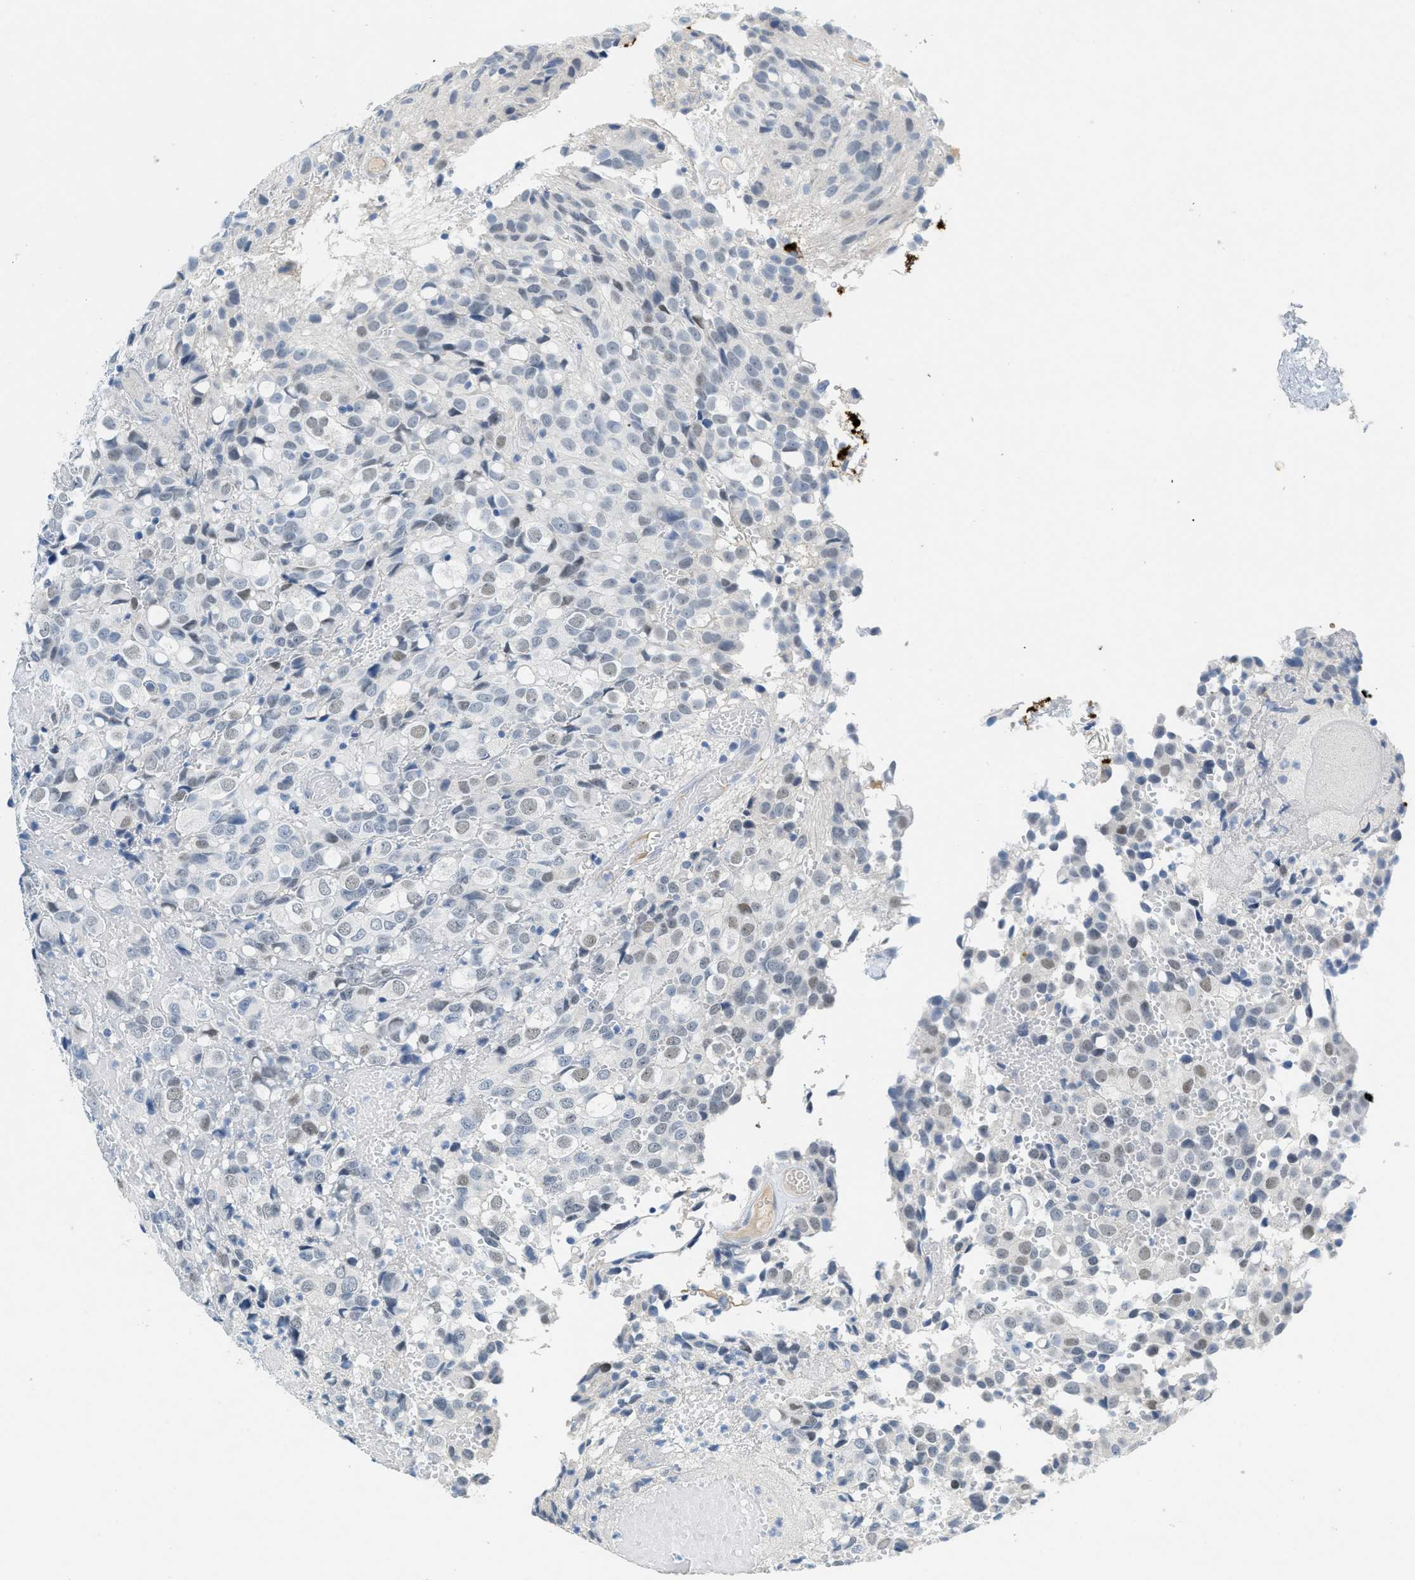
{"staining": {"intensity": "weak", "quantity": "<25%", "location": "nuclear"}, "tissue": "glioma", "cell_type": "Tumor cells", "image_type": "cancer", "snomed": [{"axis": "morphology", "description": "Glioma, malignant, High grade"}, {"axis": "topography", "description": "Brain"}], "caption": "Immunohistochemistry photomicrograph of glioma stained for a protein (brown), which shows no staining in tumor cells.", "gene": "HSF2", "patient": {"sex": "male", "age": 32}}